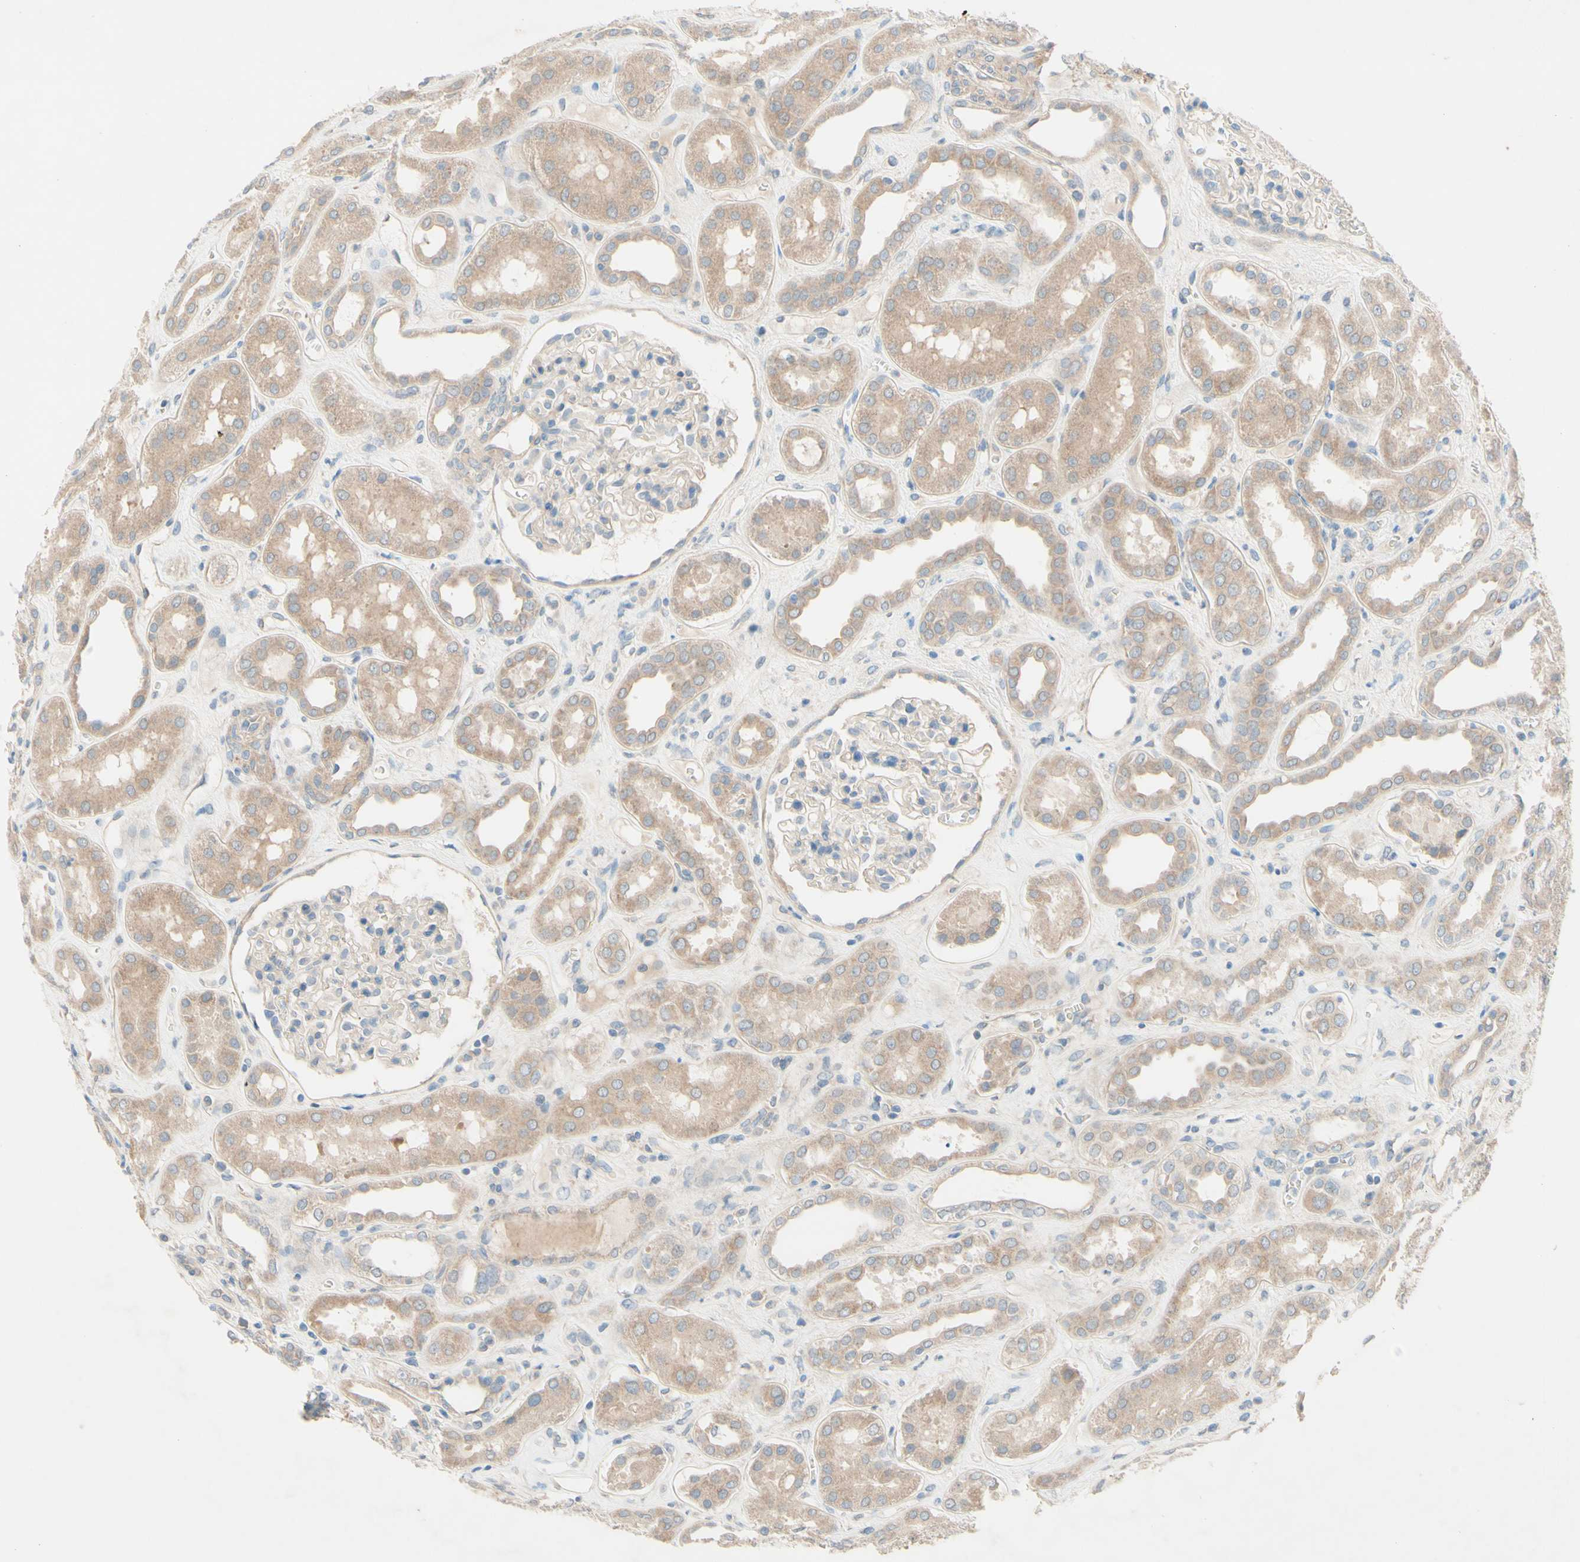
{"staining": {"intensity": "weak", "quantity": "25%-75%", "location": "cytoplasmic/membranous"}, "tissue": "kidney", "cell_type": "Cells in glomeruli", "image_type": "normal", "snomed": [{"axis": "morphology", "description": "Normal tissue, NOS"}, {"axis": "topography", "description": "Kidney"}], "caption": "The micrograph displays immunohistochemical staining of benign kidney. There is weak cytoplasmic/membranous staining is identified in about 25%-75% of cells in glomeruli. The protein of interest is shown in brown color, while the nuclei are stained blue.", "gene": "IL2", "patient": {"sex": "male", "age": 59}}